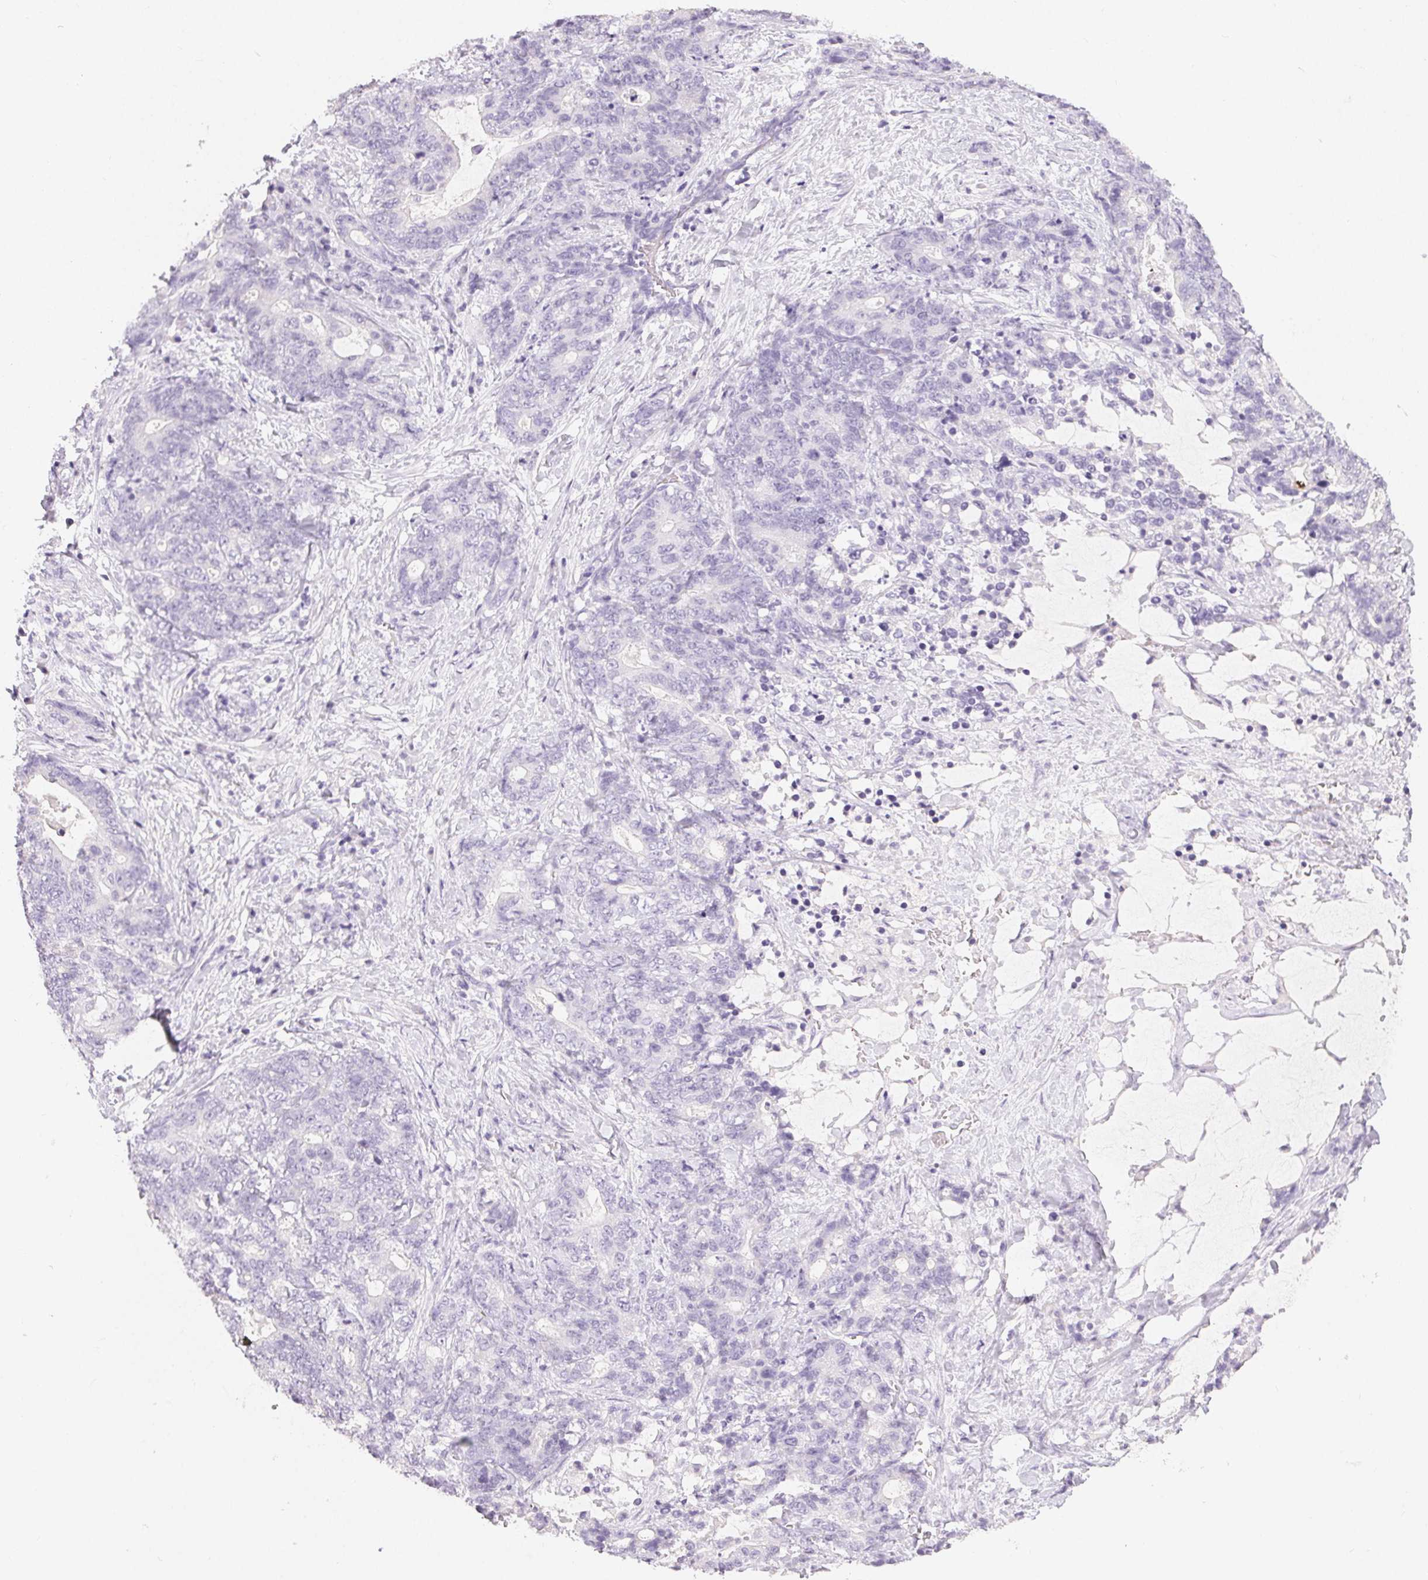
{"staining": {"intensity": "negative", "quantity": "none", "location": "none"}, "tissue": "stomach cancer", "cell_type": "Tumor cells", "image_type": "cancer", "snomed": [{"axis": "morphology", "description": "Normal tissue, NOS"}, {"axis": "morphology", "description": "Adenocarcinoma, NOS"}, {"axis": "topography", "description": "Stomach"}], "caption": "Tumor cells are negative for protein expression in human stomach cancer.", "gene": "MIOX", "patient": {"sex": "female", "age": 64}}